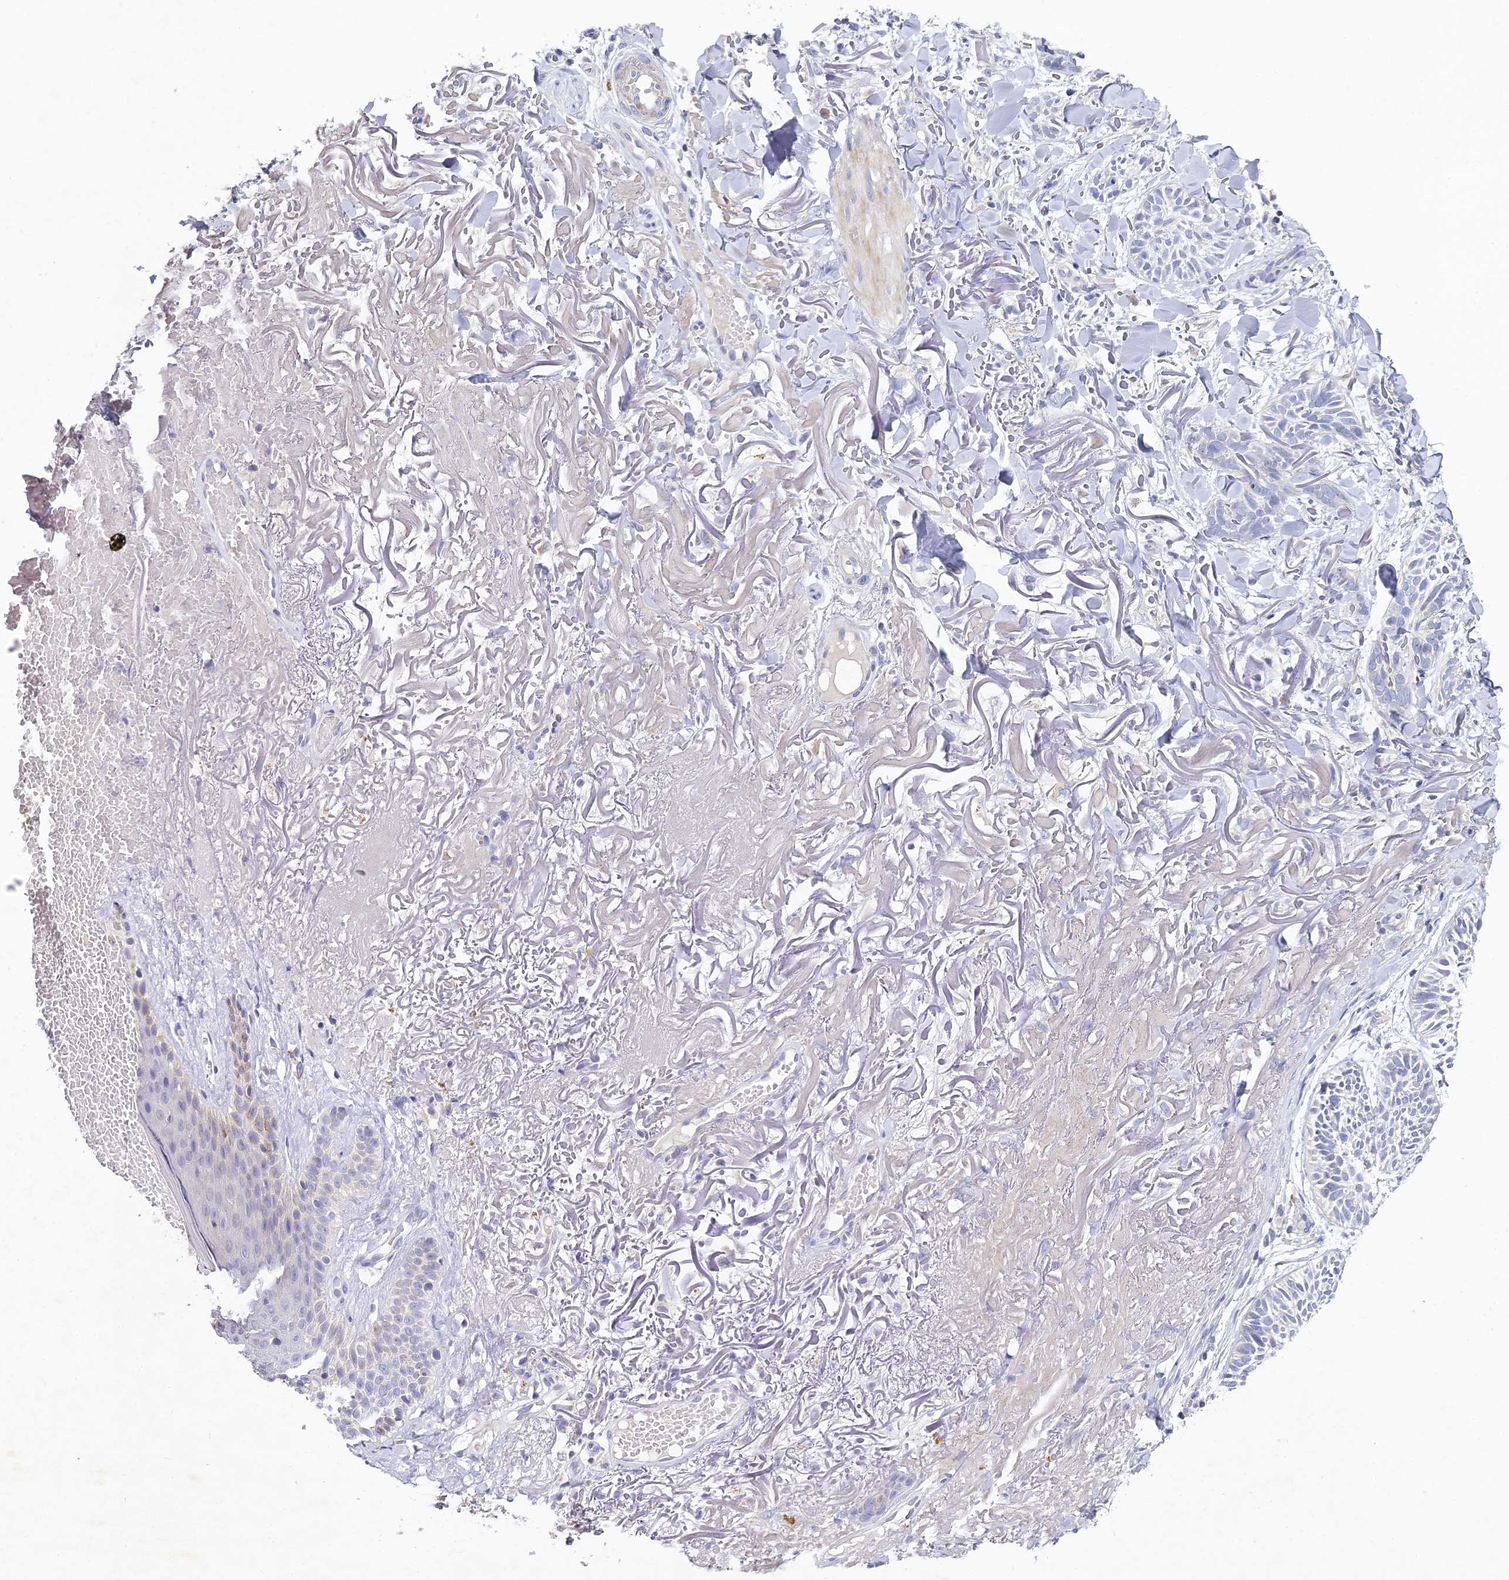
{"staining": {"intensity": "negative", "quantity": "none", "location": "none"}, "tissue": "skin cancer", "cell_type": "Tumor cells", "image_type": "cancer", "snomed": [{"axis": "morphology", "description": "Normal tissue, NOS"}, {"axis": "morphology", "description": "Basal cell carcinoma"}, {"axis": "topography", "description": "Skin"}], "caption": "This is an immunohistochemistry (IHC) image of basal cell carcinoma (skin). There is no positivity in tumor cells.", "gene": "DONSON", "patient": {"sex": "male", "age": 66}}